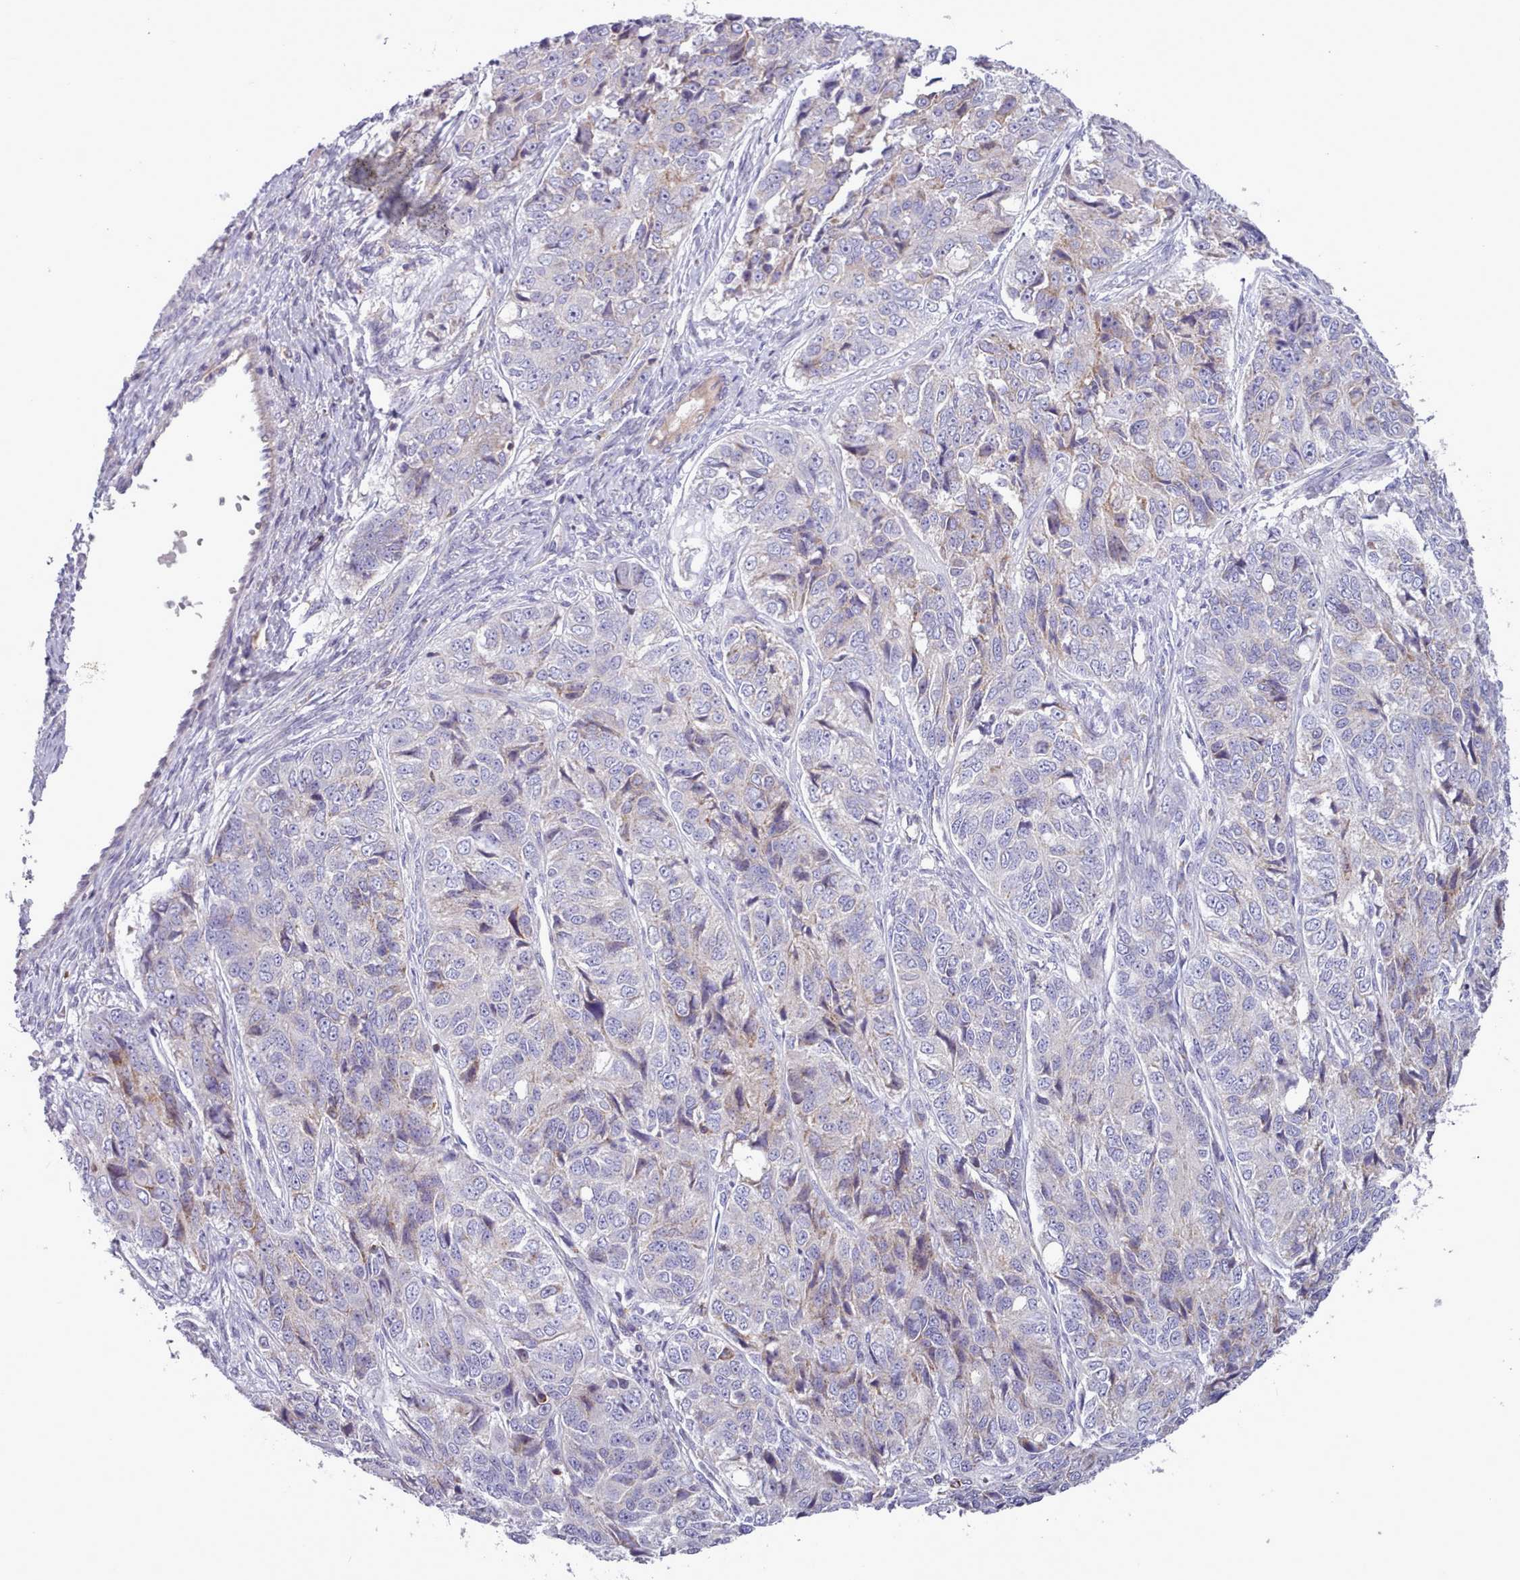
{"staining": {"intensity": "weak", "quantity": "<25%", "location": "cytoplasmic/membranous"}, "tissue": "ovarian cancer", "cell_type": "Tumor cells", "image_type": "cancer", "snomed": [{"axis": "morphology", "description": "Carcinoma, endometroid"}, {"axis": "topography", "description": "Ovary"}], "caption": "This is a image of IHC staining of ovarian cancer, which shows no staining in tumor cells.", "gene": "TENT4B", "patient": {"sex": "female", "age": 51}}